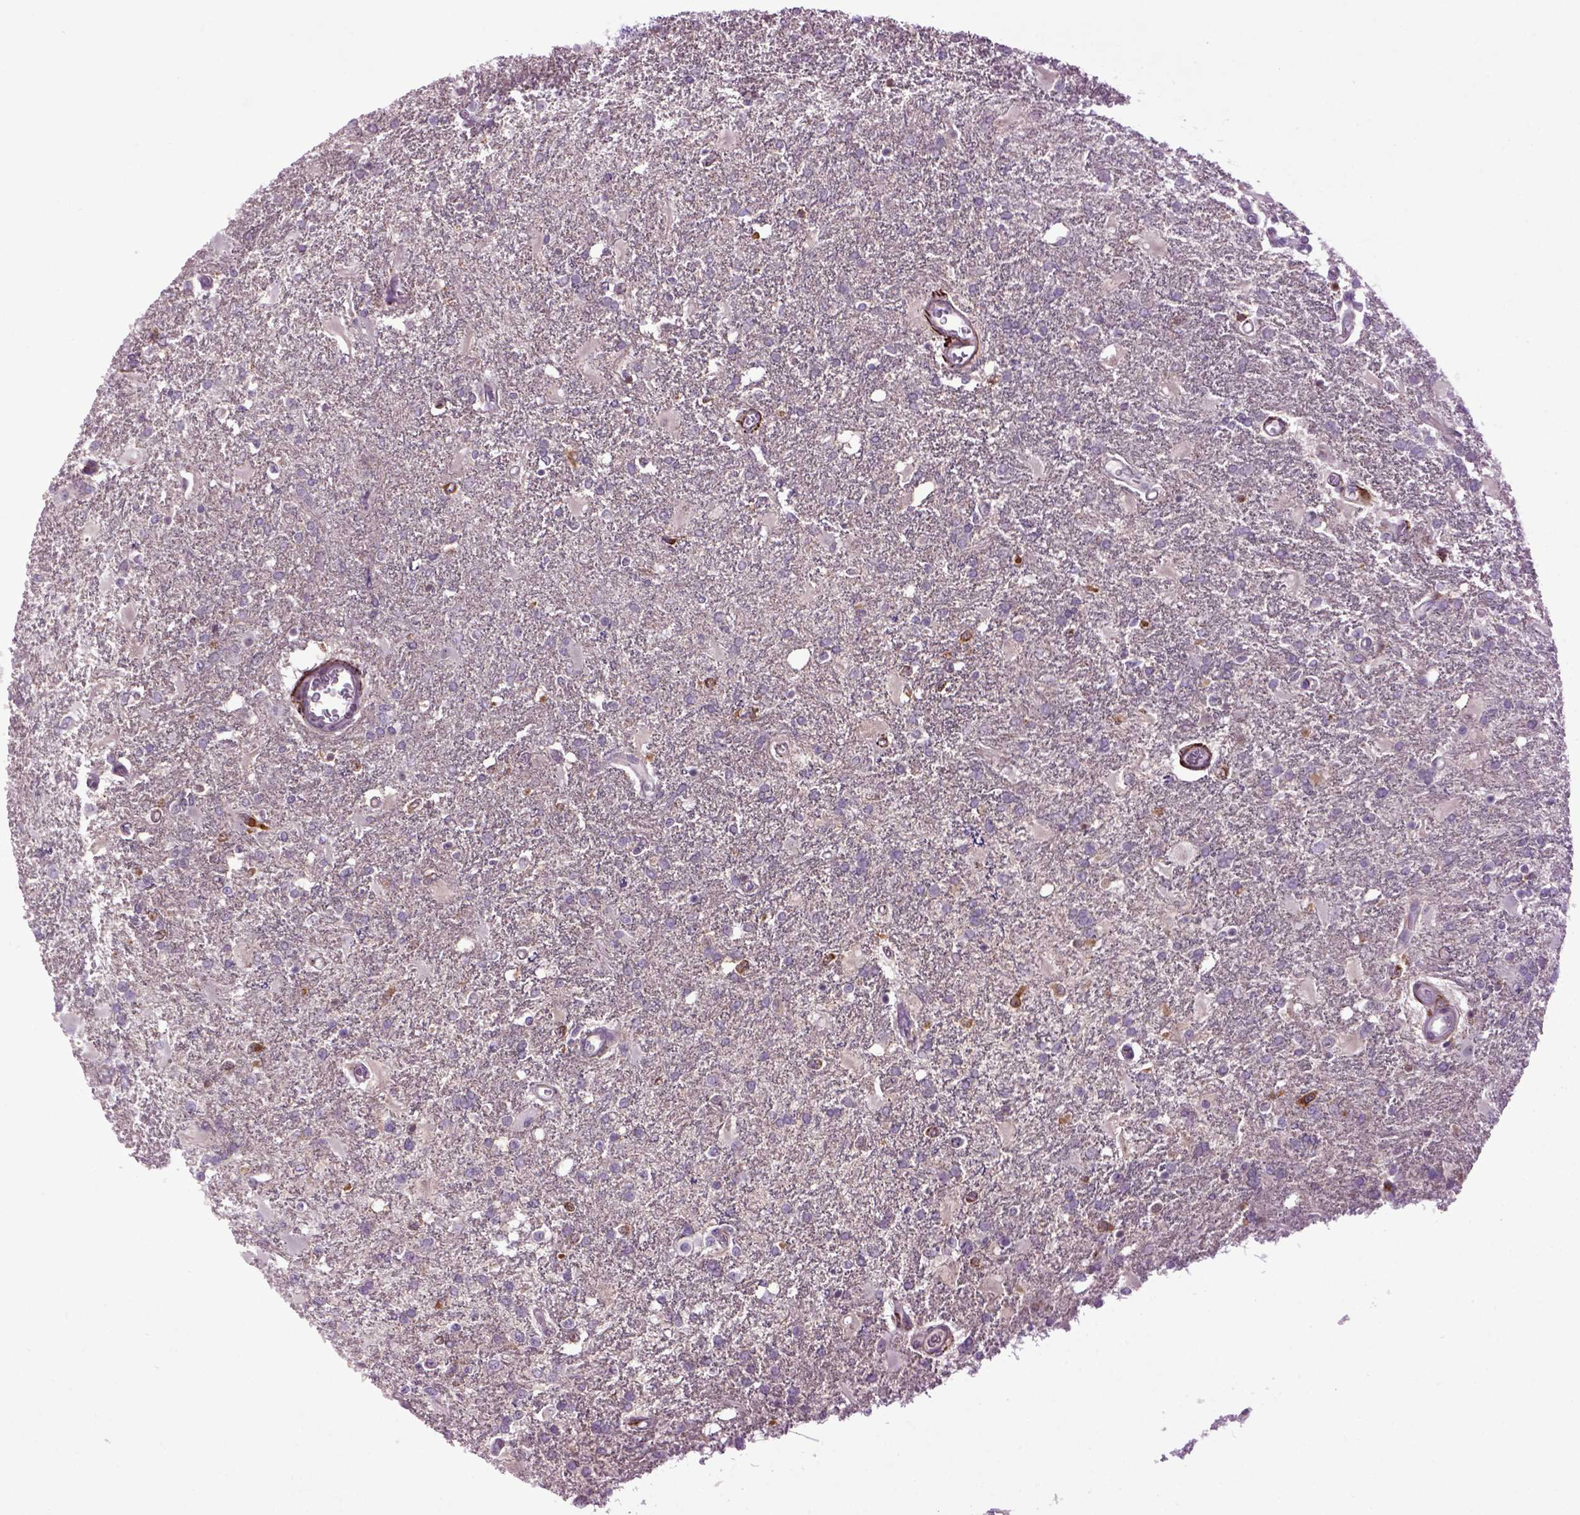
{"staining": {"intensity": "negative", "quantity": "none", "location": "none"}, "tissue": "glioma", "cell_type": "Tumor cells", "image_type": "cancer", "snomed": [{"axis": "morphology", "description": "Glioma, malignant, High grade"}, {"axis": "topography", "description": "Cerebral cortex"}], "caption": "Protein analysis of high-grade glioma (malignant) exhibits no significant positivity in tumor cells. Brightfield microscopy of immunohistochemistry stained with DAB (brown) and hematoxylin (blue), captured at high magnification.", "gene": "EMILIN3", "patient": {"sex": "male", "age": 79}}